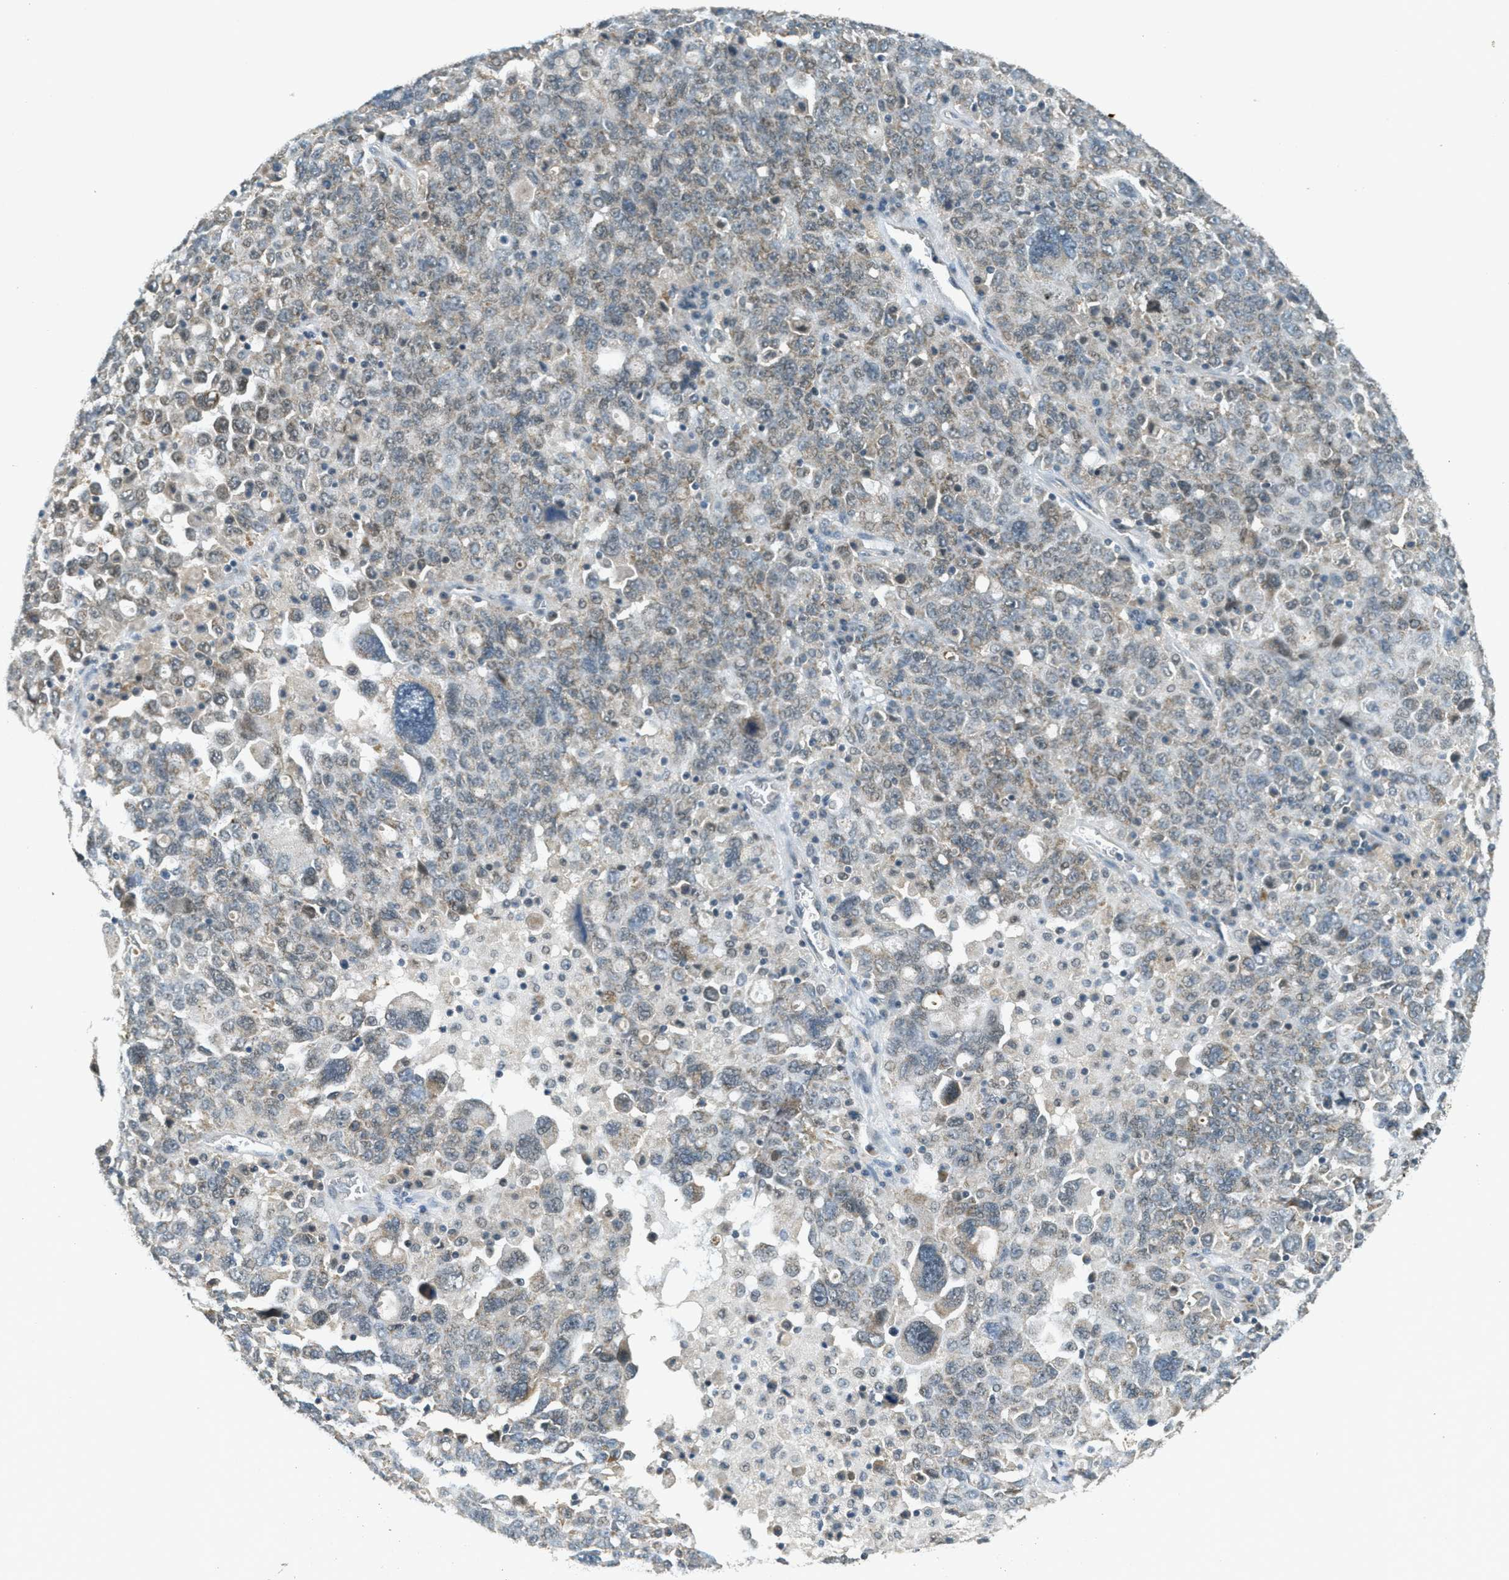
{"staining": {"intensity": "weak", "quantity": "<25%", "location": "cytoplasmic/membranous,nuclear"}, "tissue": "ovarian cancer", "cell_type": "Tumor cells", "image_type": "cancer", "snomed": [{"axis": "morphology", "description": "Carcinoma, endometroid"}, {"axis": "topography", "description": "Ovary"}], "caption": "Tumor cells show no significant protein positivity in endometroid carcinoma (ovarian).", "gene": "TCF20", "patient": {"sex": "female", "age": 62}}